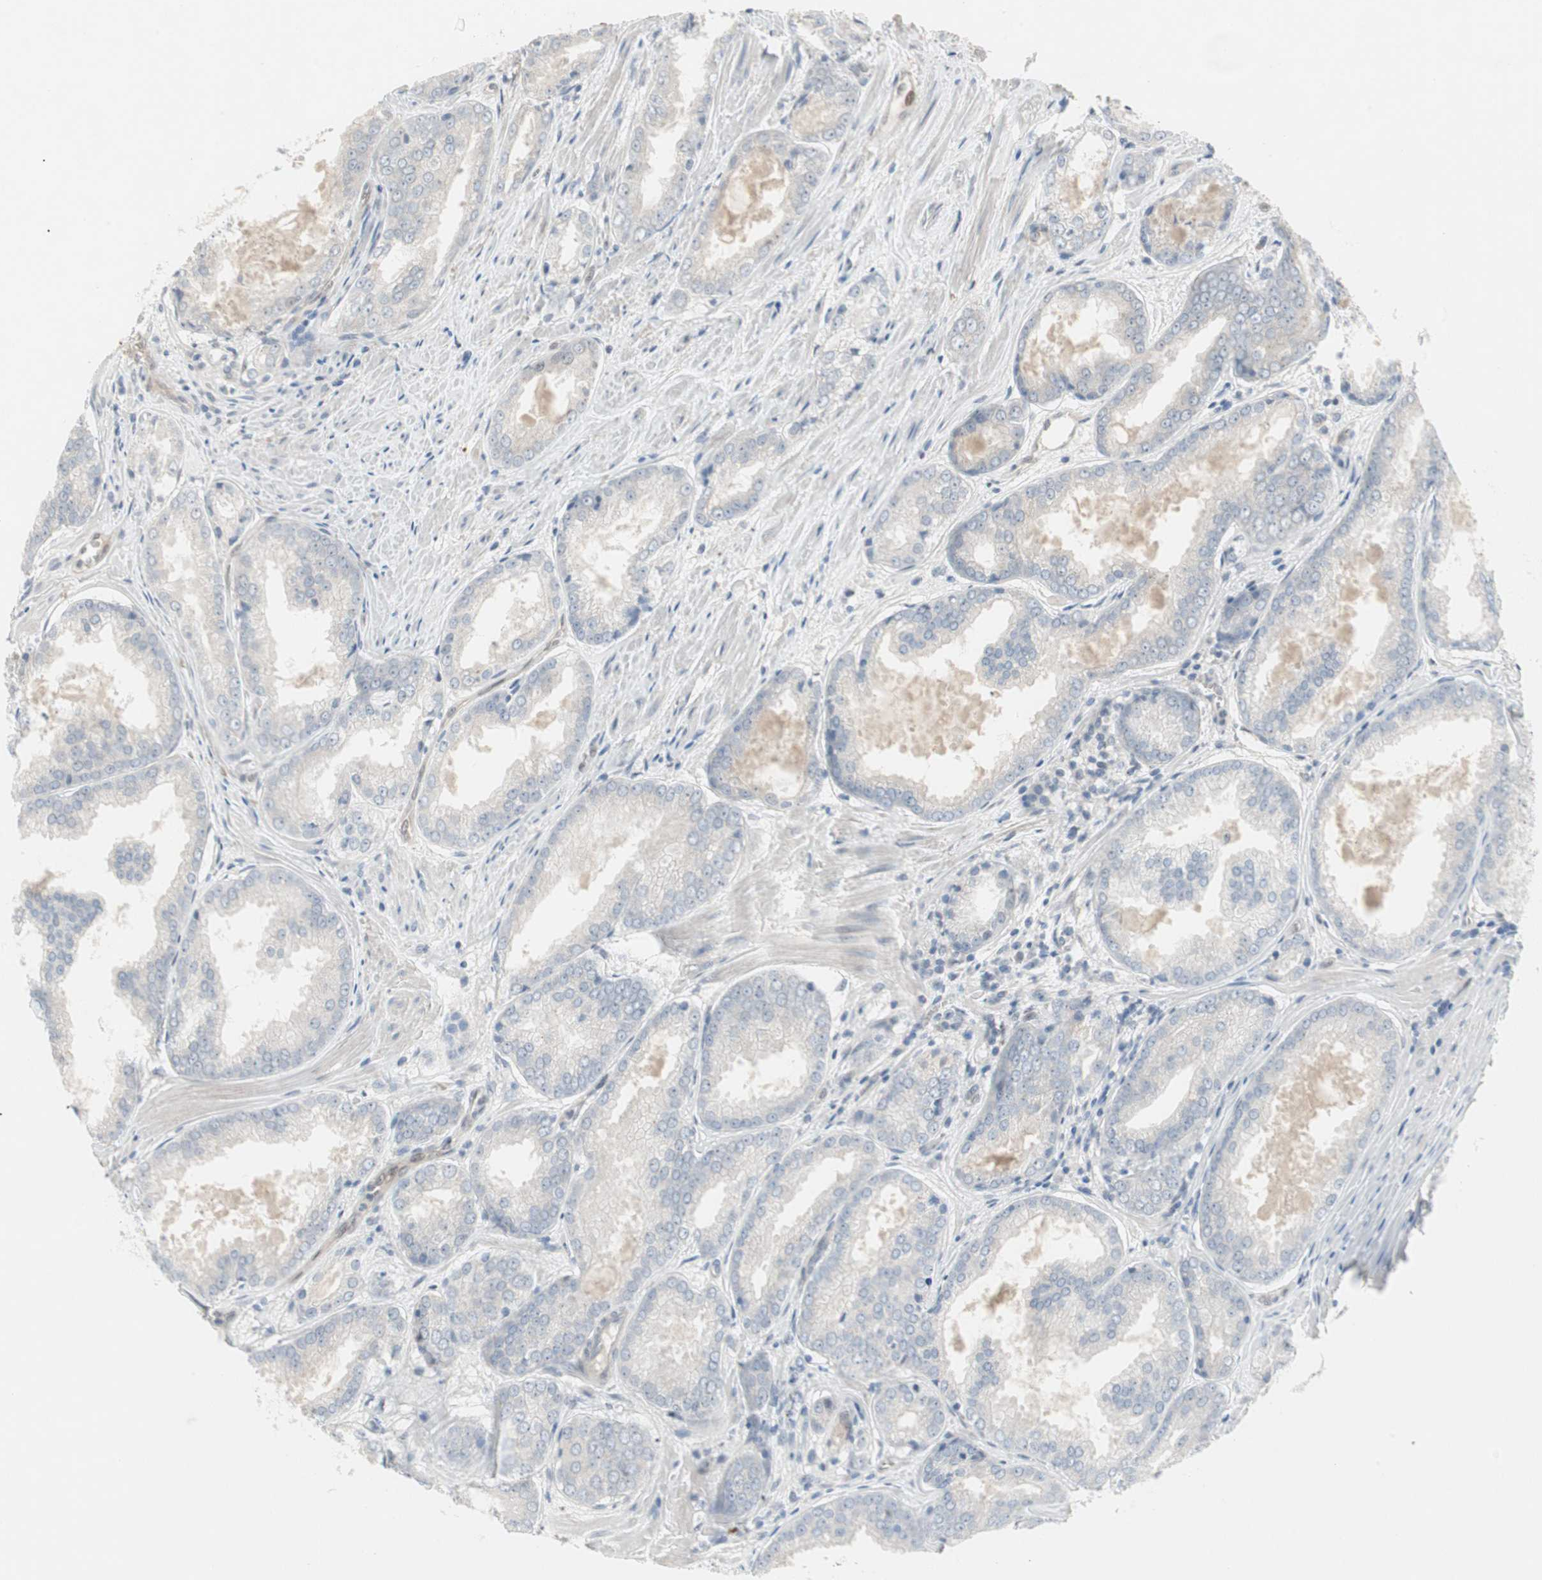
{"staining": {"intensity": "negative", "quantity": "none", "location": "none"}, "tissue": "prostate cancer", "cell_type": "Tumor cells", "image_type": "cancer", "snomed": [{"axis": "morphology", "description": "Adenocarcinoma, Low grade"}, {"axis": "topography", "description": "Prostate"}], "caption": "Tumor cells show no significant positivity in prostate adenocarcinoma (low-grade). (IHC, brightfield microscopy, high magnification).", "gene": "CAND2", "patient": {"sex": "male", "age": 64}}